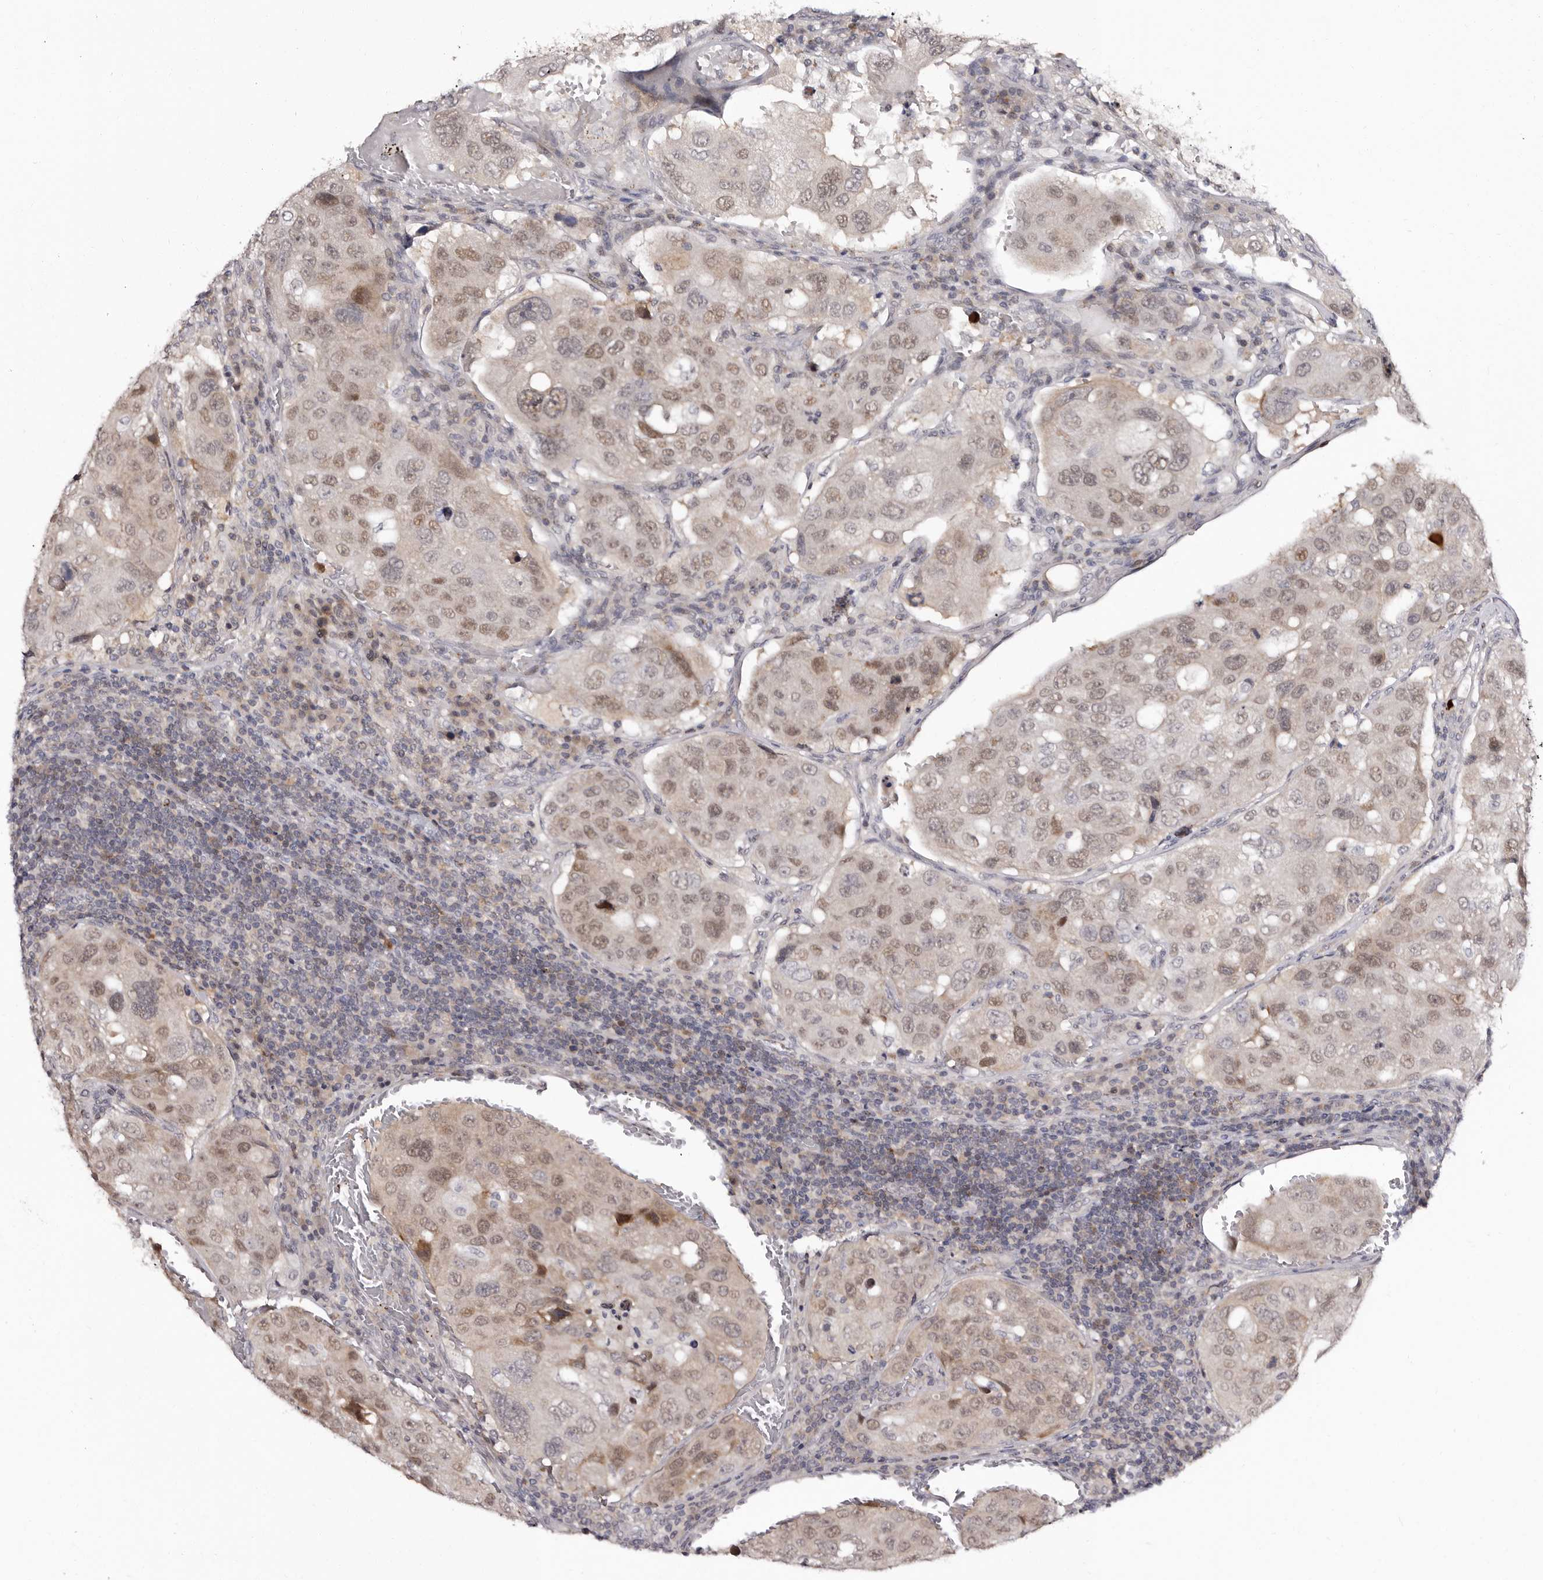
{"staining": {"intensity": "weak", "quantity": ">75%", "location": "cytoplasmic/membranous,nuclear"}, "tissue": "urothelial cancer", "cell_type": "Tumor cells", "image_type": "cancer", "snomed": [{"axis": "morphology", "description": "Urothelial carcinoma, High grade"}, {"axis": "topography", "description": "Lymph node"}, {"axis": "topography", "description": "Urinary bladder"}], "caption": "A low amount of weak cytoplasmic/membranous and nuclear staining is appreciated in about >75% of tumor cells in urothelial cancer tissue.", "gene": "PHF20L1", "patient": {"sex": "male", "age": 51}}